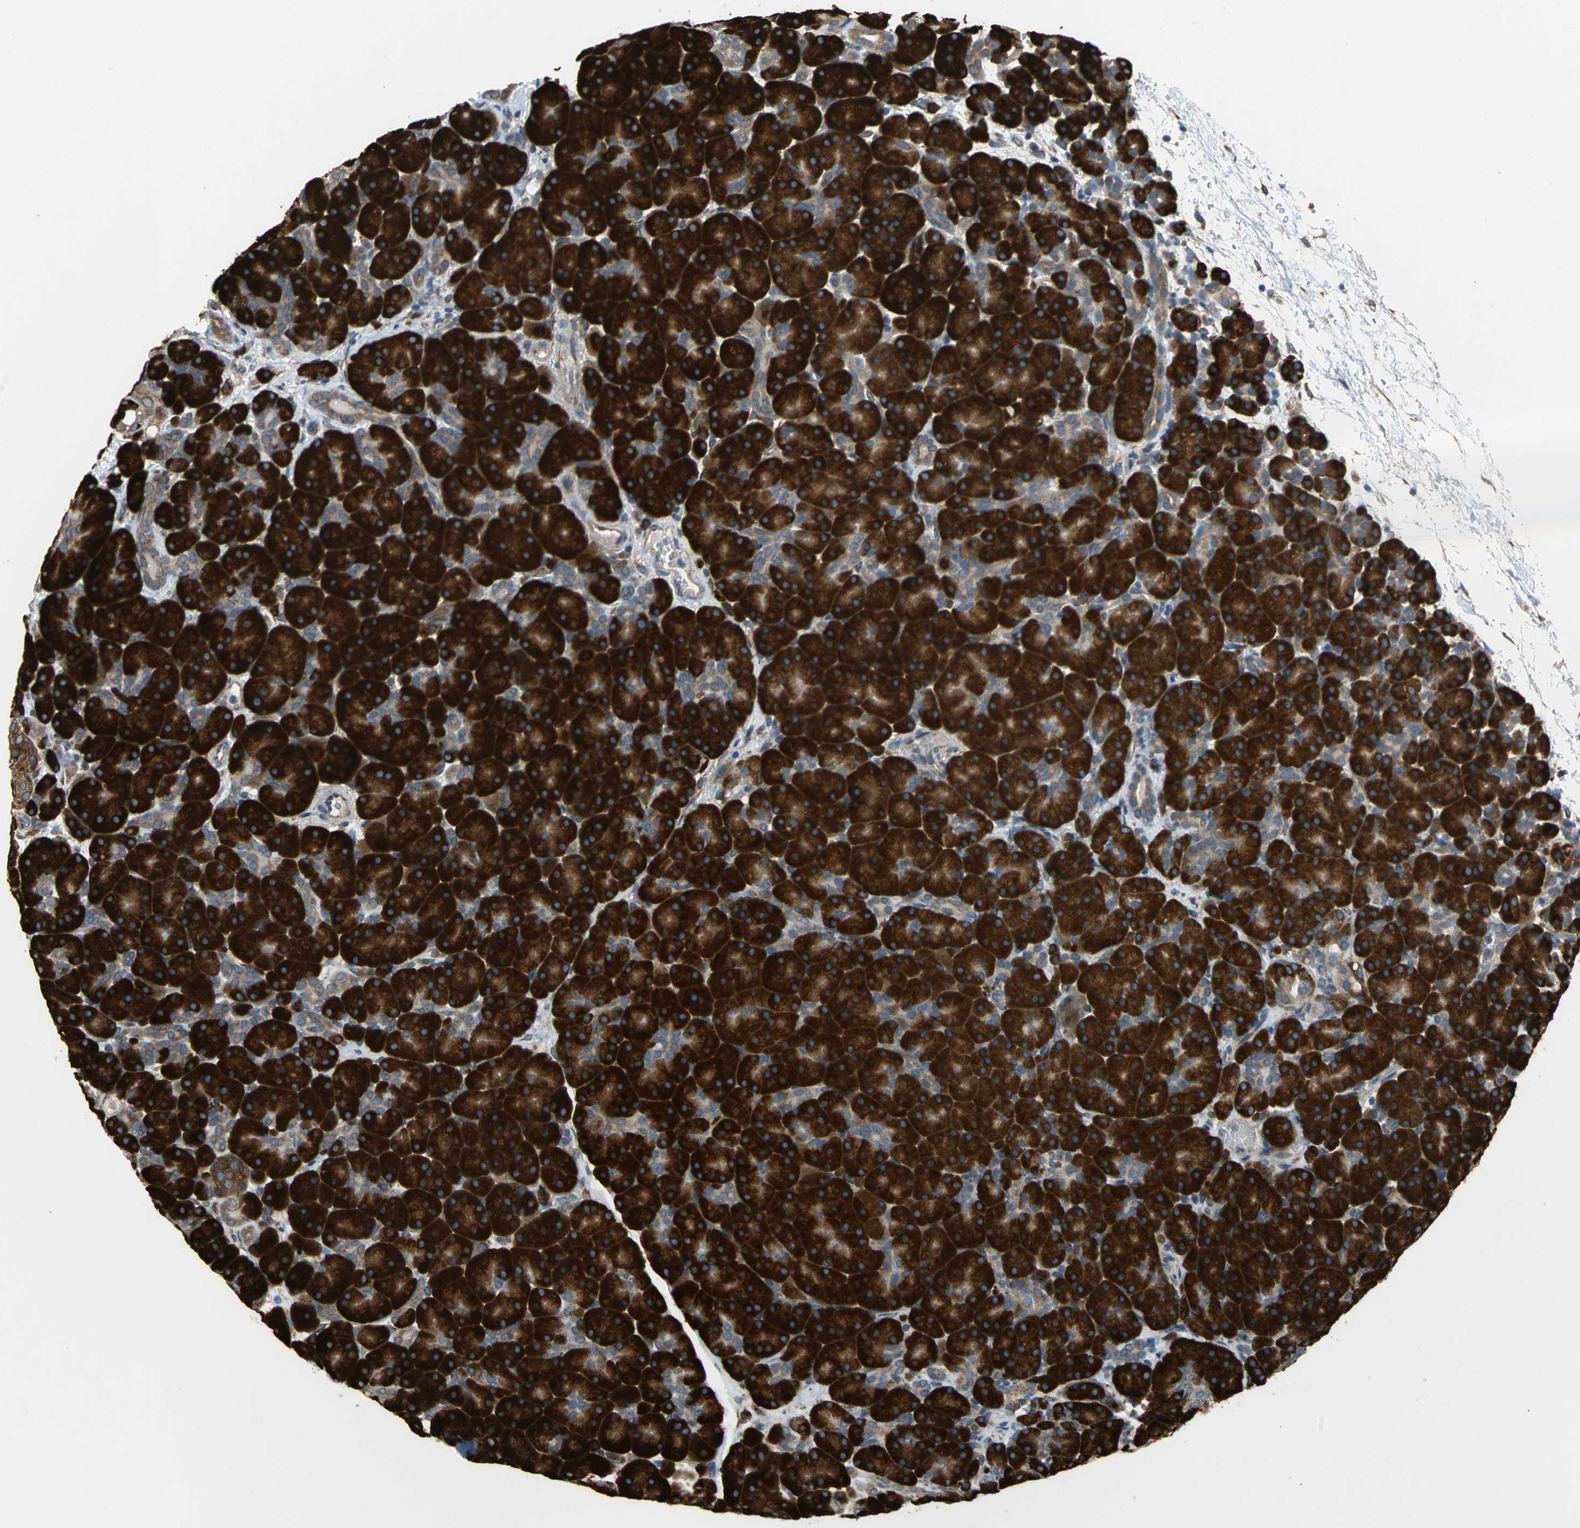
{"staining": {"intensity": "strong", "quantity": "25%-75%", "location": "cytoplasmic/membranous"}, "tissue": "pancreas", "cell_type": "Exocrine glandular cells", "image_type": "normal", "snomed": [{"axis": "morphology", "description": "Normal tissue, NOS"}, {"axis": "topography", "description": "Pancreas"}], "caption": "A high-resolution histopathology image shows IHC staining of benign pancreas, which demonstrates strong cytoplasmic/membranous staining in about 25%-75% of exocrine glandular cells. The protein of interest is stained brown, and the nuclei are stained in blue (DAB (3,3'-diaminobenzidine) IHC with brightfield microscopy, high magnification).", "gene": "SYVN1", "patient": {"sex": "male", "age": 66}}